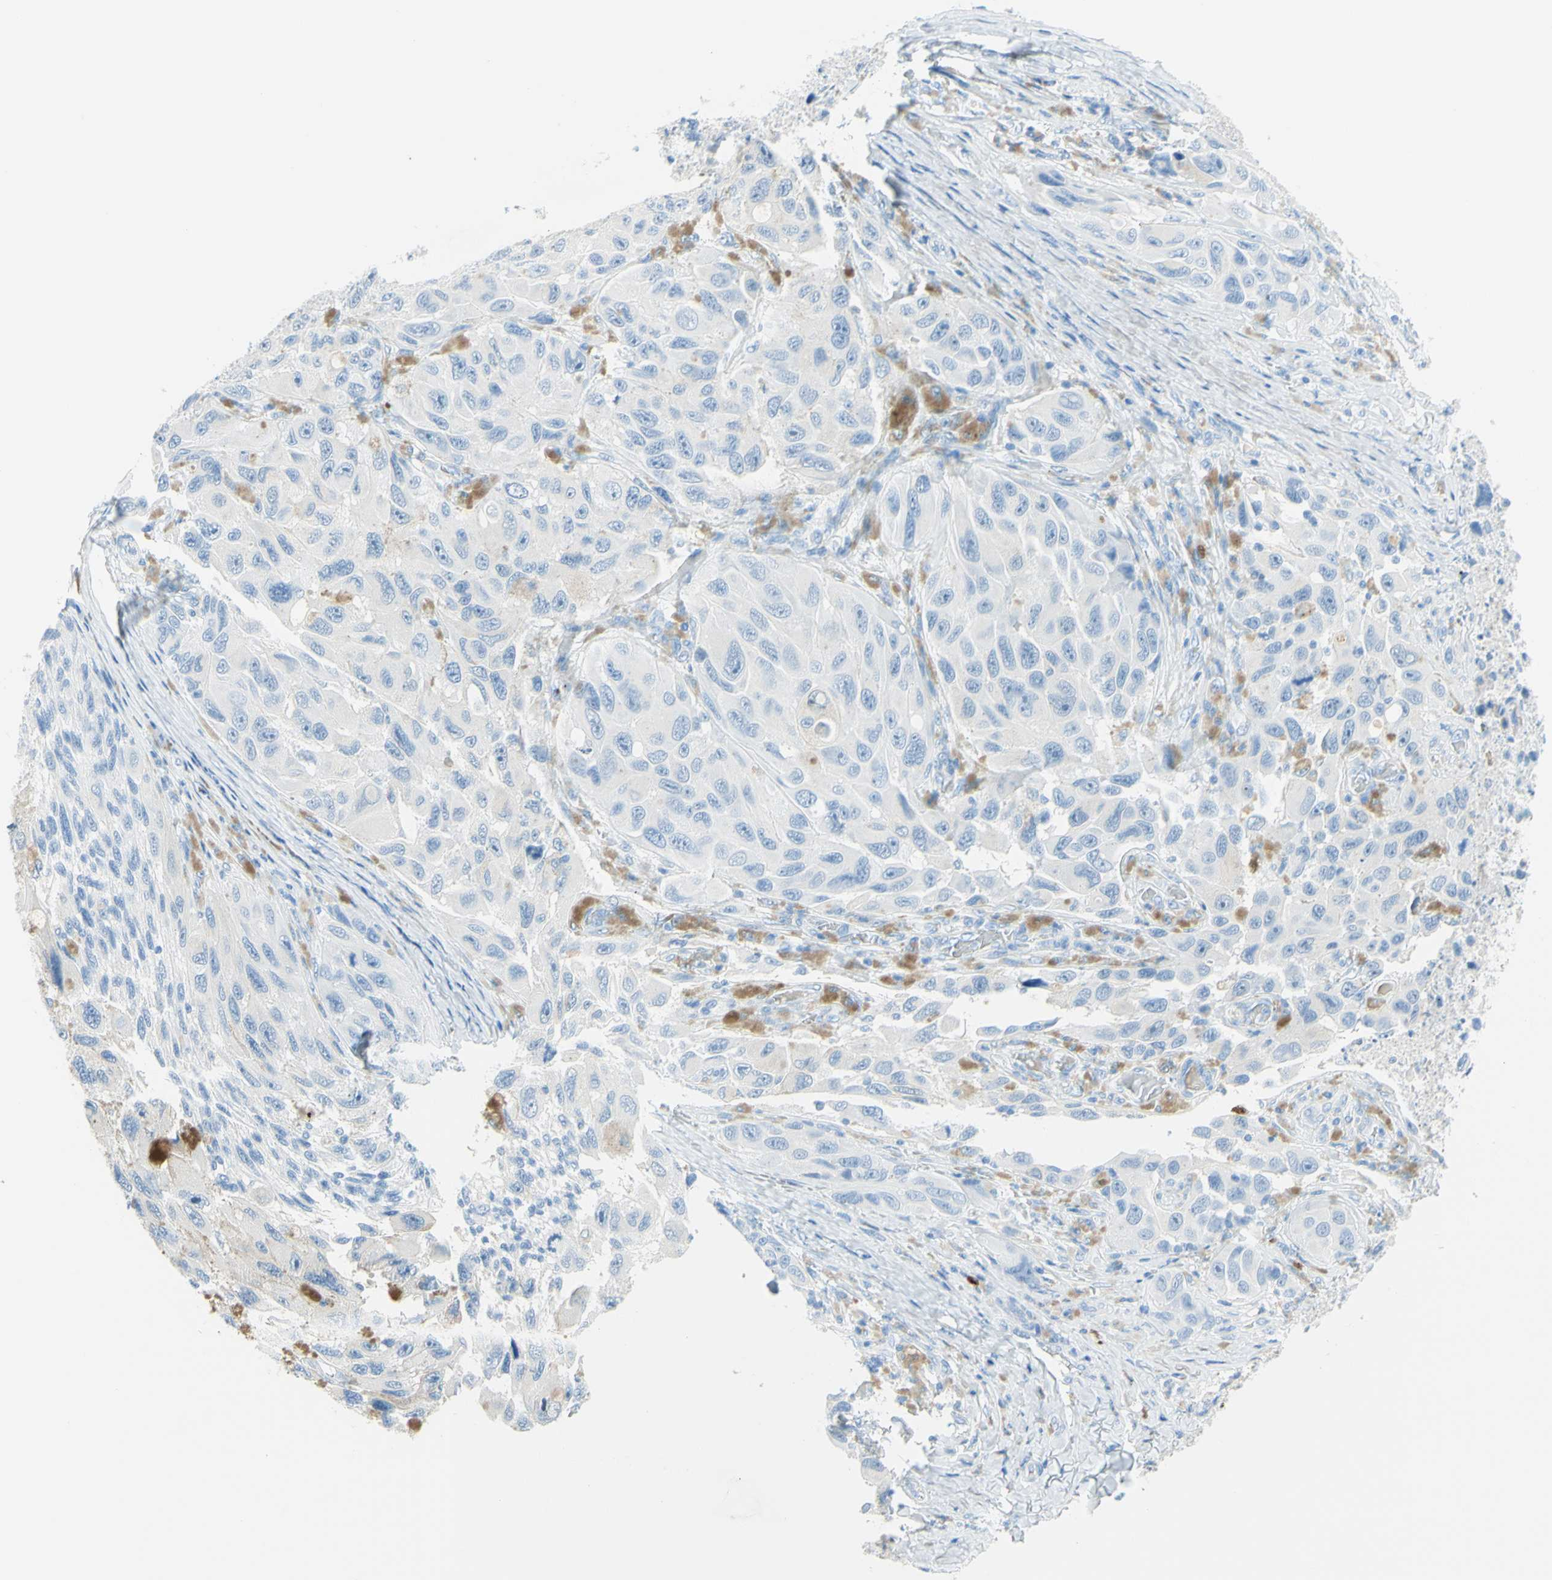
{"staining": {"intensity": "negative", "quantity": "none", "location": "none"}, "tissue": "melanoma", "cell_type": "Tumor cells", "image_type": "cancer", "snomed": [{"axis": "morphology", "description": "Malignant melanoma, NOS"}, {"axis": "topography", "description": "Skin"}], "caption": "DAB (3,3'-diaminobenzidine) immunohistochemical staining of malignant melanoma shows no significant positivity in tumor cells.", "gene": "IL6ST", "patient": {"sex": "female", "age": 73}}